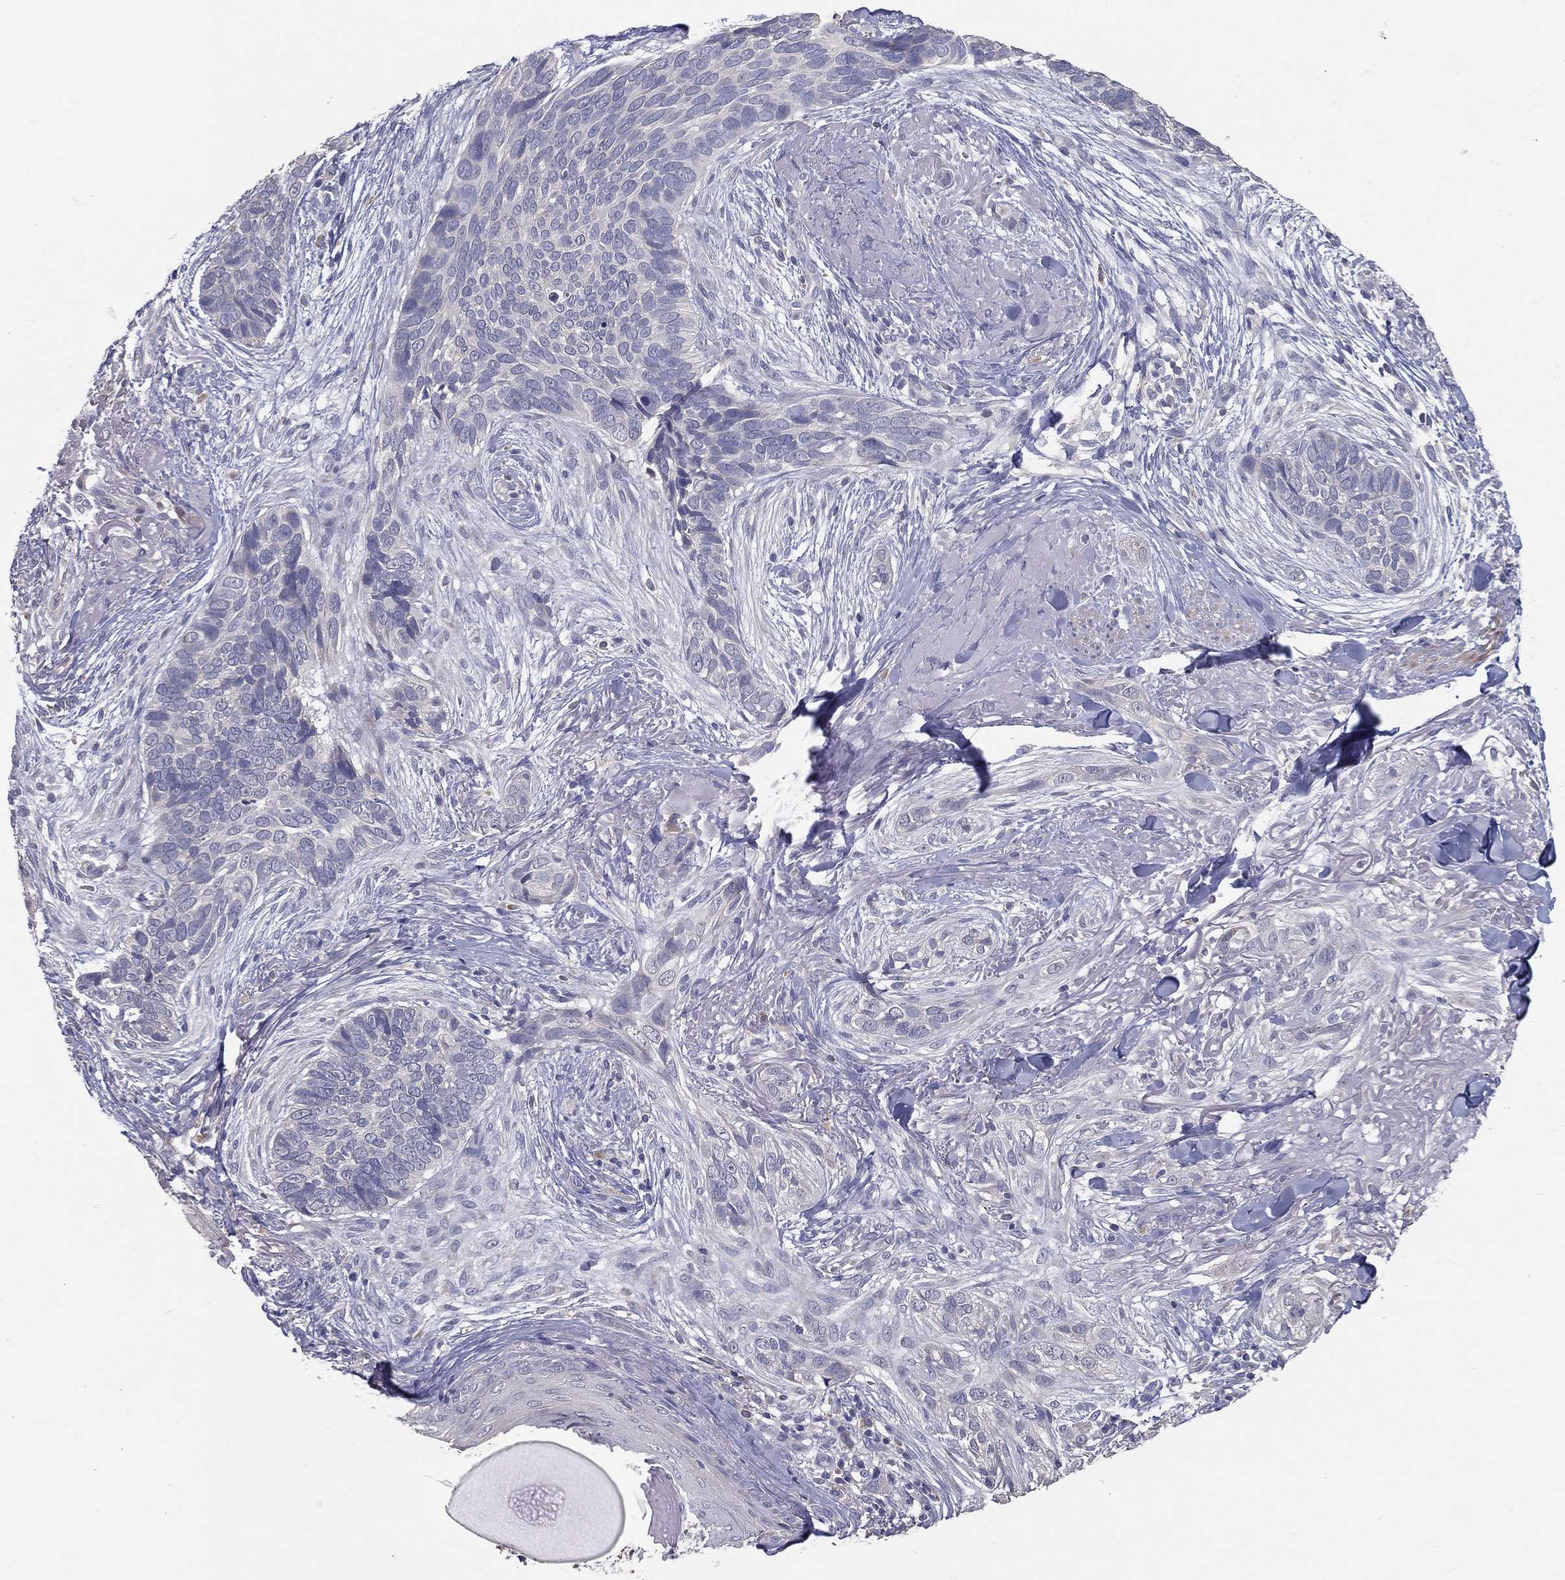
{"staining": {"intensity": "negative", "quantity": "none", "location": "none"}, "tissue": "skin cancer", "cell_type": "Tumor cells", "image_type": "cancer", "snomed": [{"axis": "morphology", "description": "Basal cell carcinoma"}, {"axis": "topography", "description": "Skin"}], "caption": "Tumor cells show no significant protein positivity in skin cancer (basal cell carcinoma).", "gene": "PCSK1", "patient": {"sex": "male", "age": 91}}